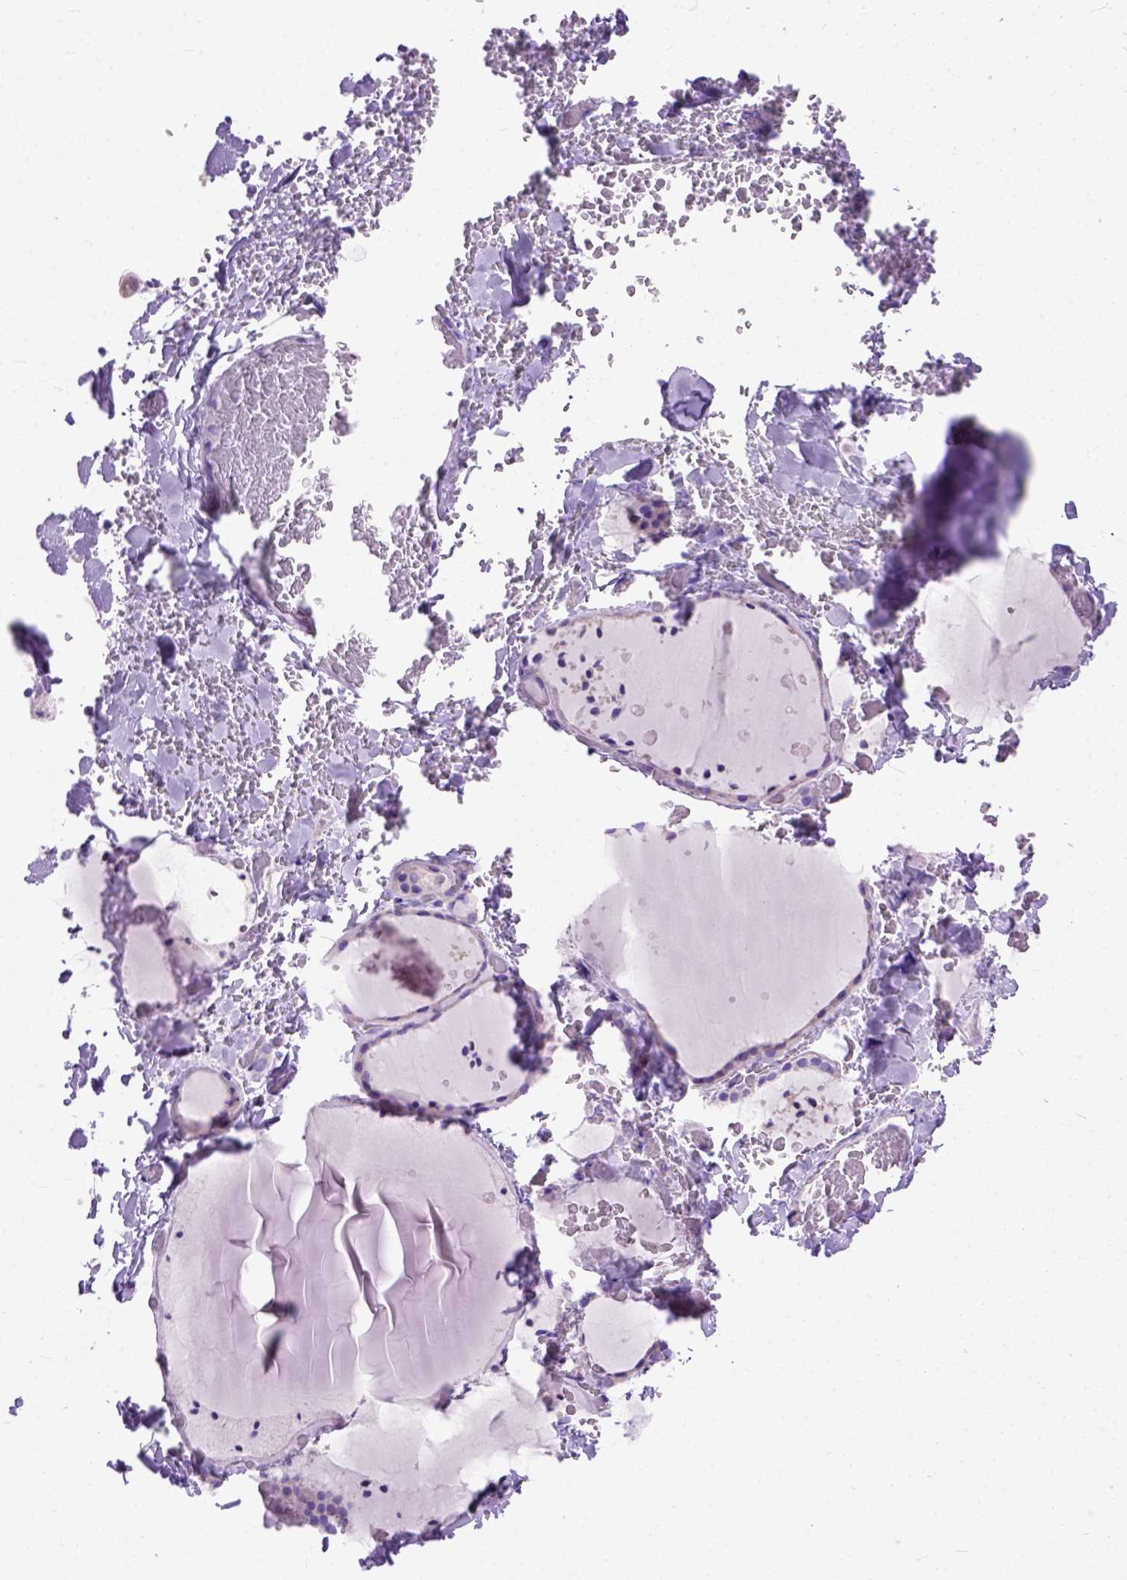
{"staining": {"intensity": "negative", "quantity": "none", "location": "none"}, "tissue": "thyroid gland", "cell_type": "Glandular cells", "image_type": "normal", "snomed": [{"axis": "morphology", "description": "Normal tissue, NOS"}, {"axis": "topography", "description": "Thyroid gland"}], "caption": "Immunohistochemistry (IHC) of unremarkable thyroid gland reveals no staining in glandular cells. (Brightfield microscopy of DAB (3,3'-diaminobenzidine) immunohistochemistry at high magnification).", "gene": "ODAD3", "patient": {"sex": "female", "age": 36}}